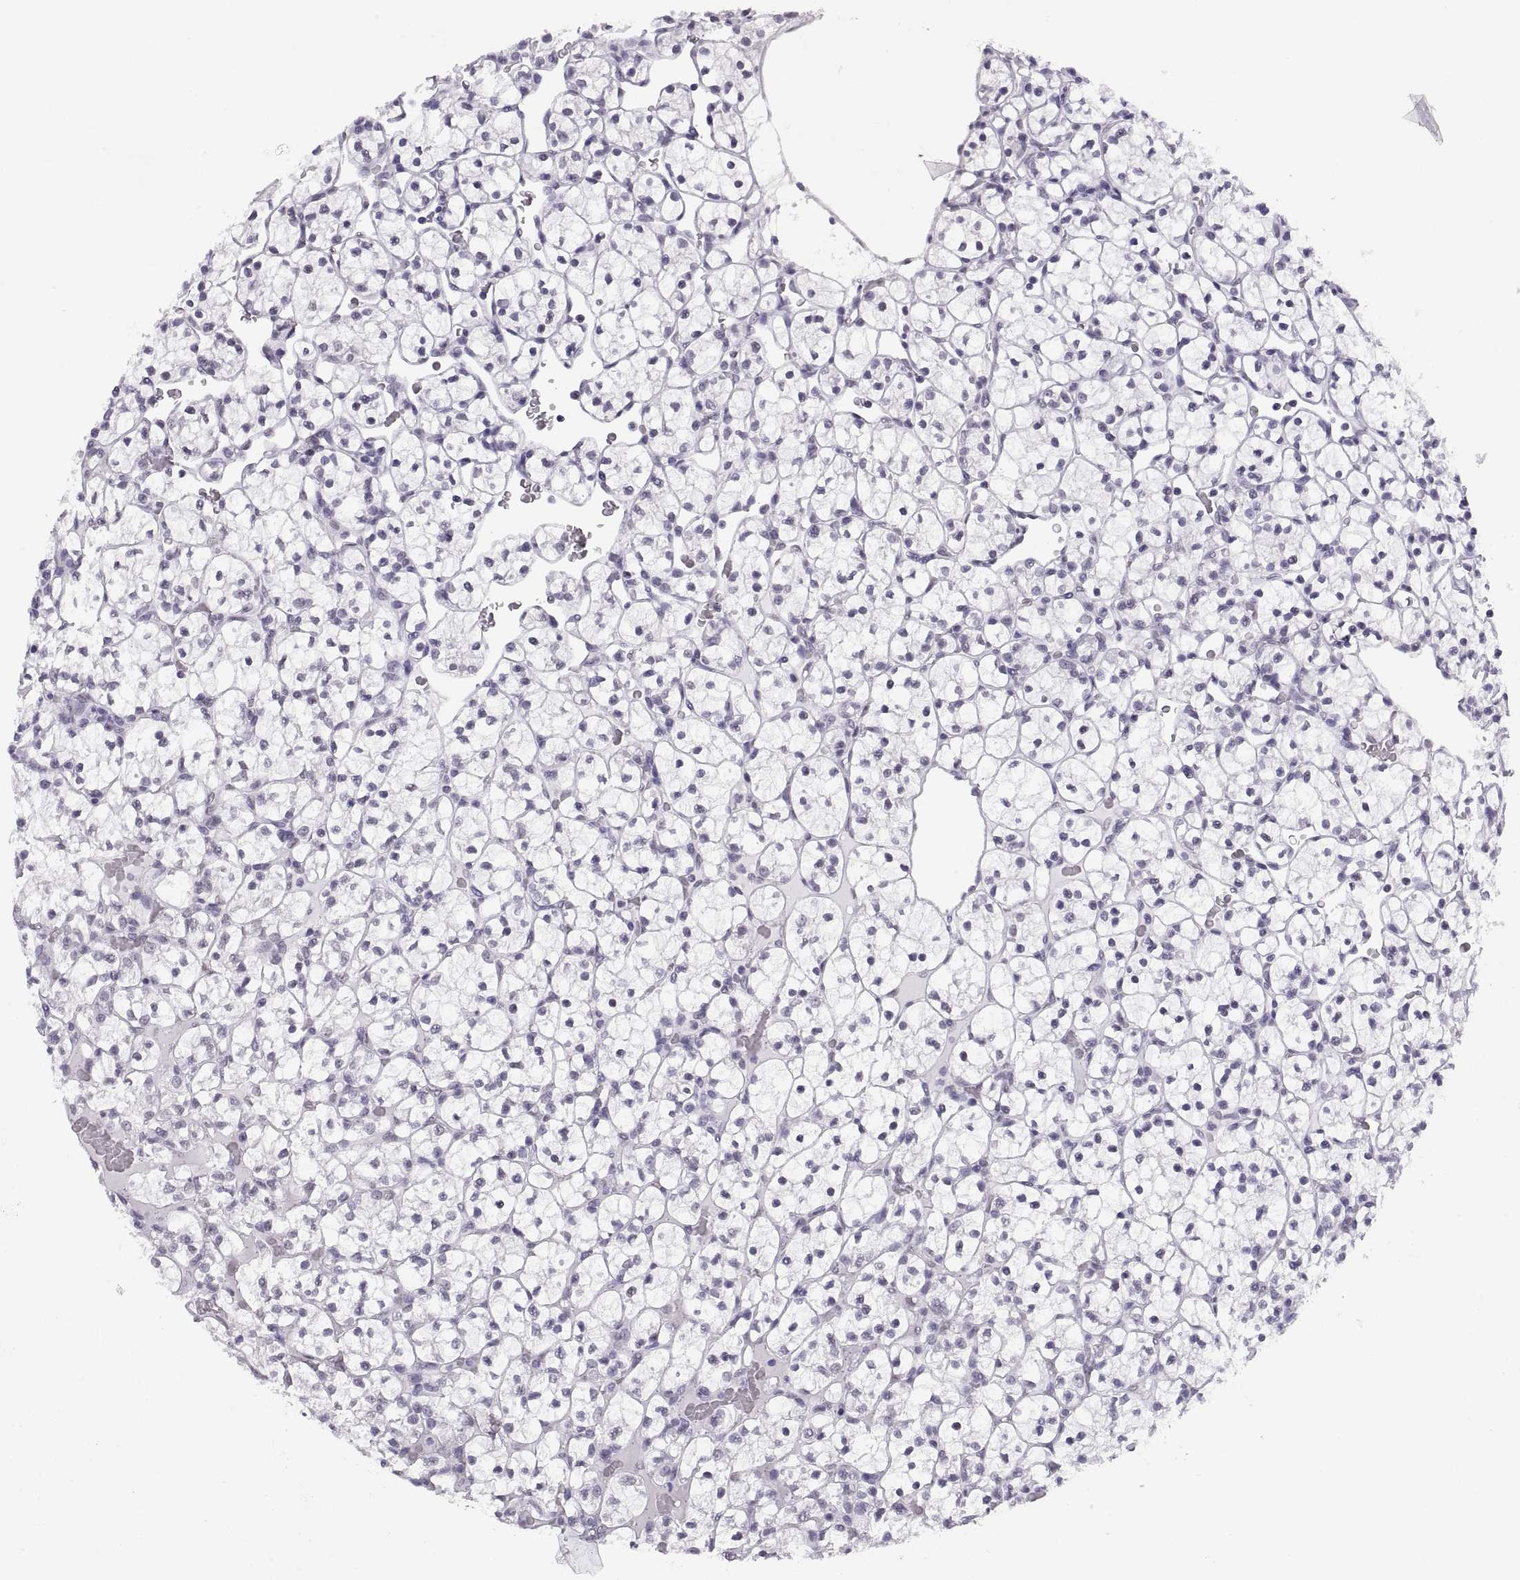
{"staining": {"intensity": "negative", "quantity": "none", "location": "none"}, "tissue": "renal cancer", "cell_type": "Tumor cells", "image_type": "cancer", "snomed": [{"axis": "morphology", "description": "Adenocarcinoma, NOS"}, {"axis": "topography", "description": "Kidney"}], "caption": "The histopathology image reveals no significant expression in tumor cells of renal cancer (adenocarcinoma).", "gene": "CARTPT", "patient": {"sex": "female", "age": 89}}